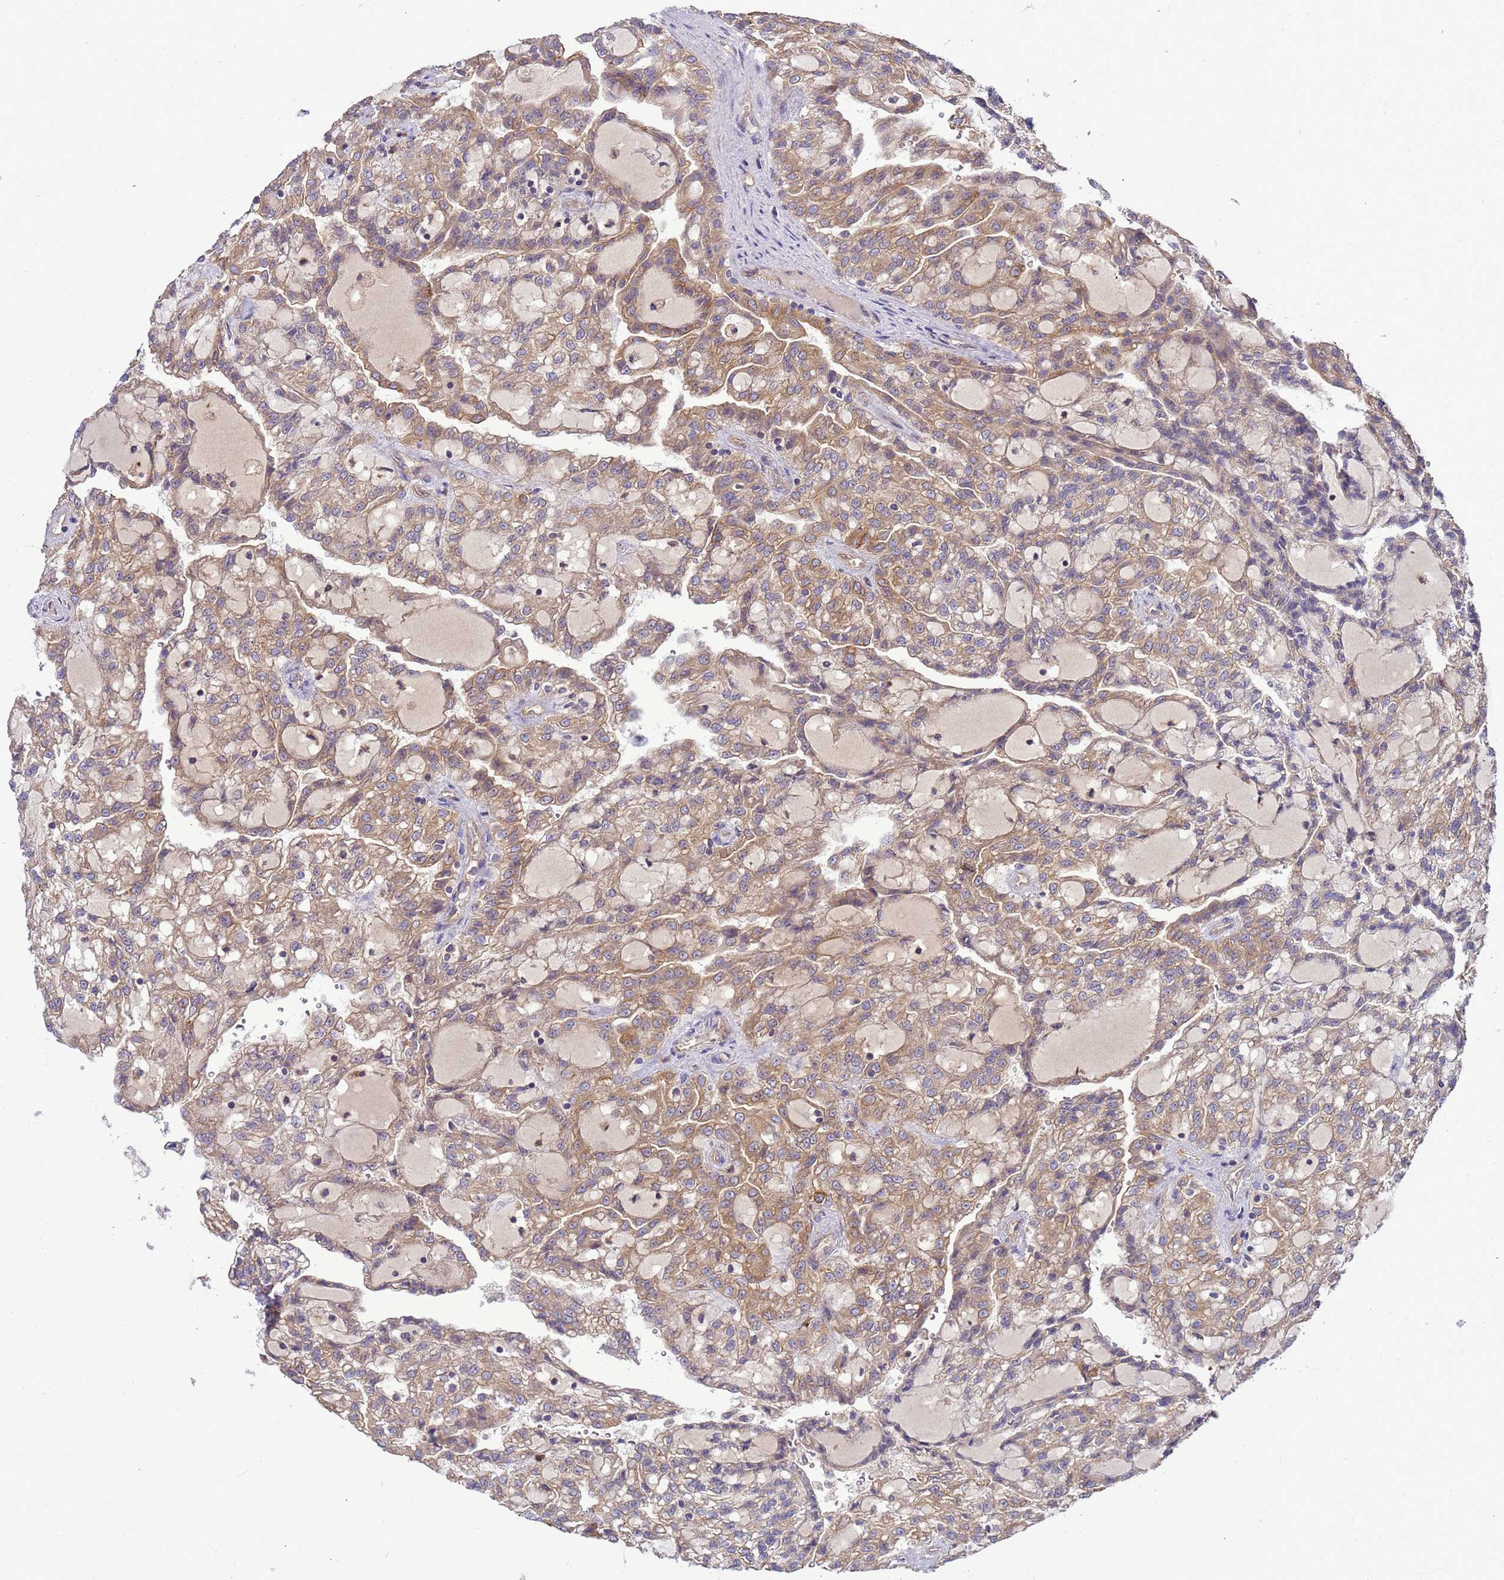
{"staining": {"intensity": "moderate", "quantity": ">75%", "location": "cytoplasmic/membranous"}, "tissue": "renal cancer", "cell_type": "Tumor cells", "image_type": "cancer", "snomed": [{"axis": "morphology", "description": "Adenocarcinoma, NOS"}, {"axis": "topography", "description": "Kidney"}], "caption": "Renal cancer (adenocarcinoma) stained for a protein exhibits moderate cytoplasmic/membranous positivity in tumor cells. (Stains: DAB (3,3'-diaminobenzidine) in brown, nuclei in blue, Microscopy: brightfield microscopy at high magnification).", "gene": "SMCO3", "patient": {"sex": "male", "age": 63}}